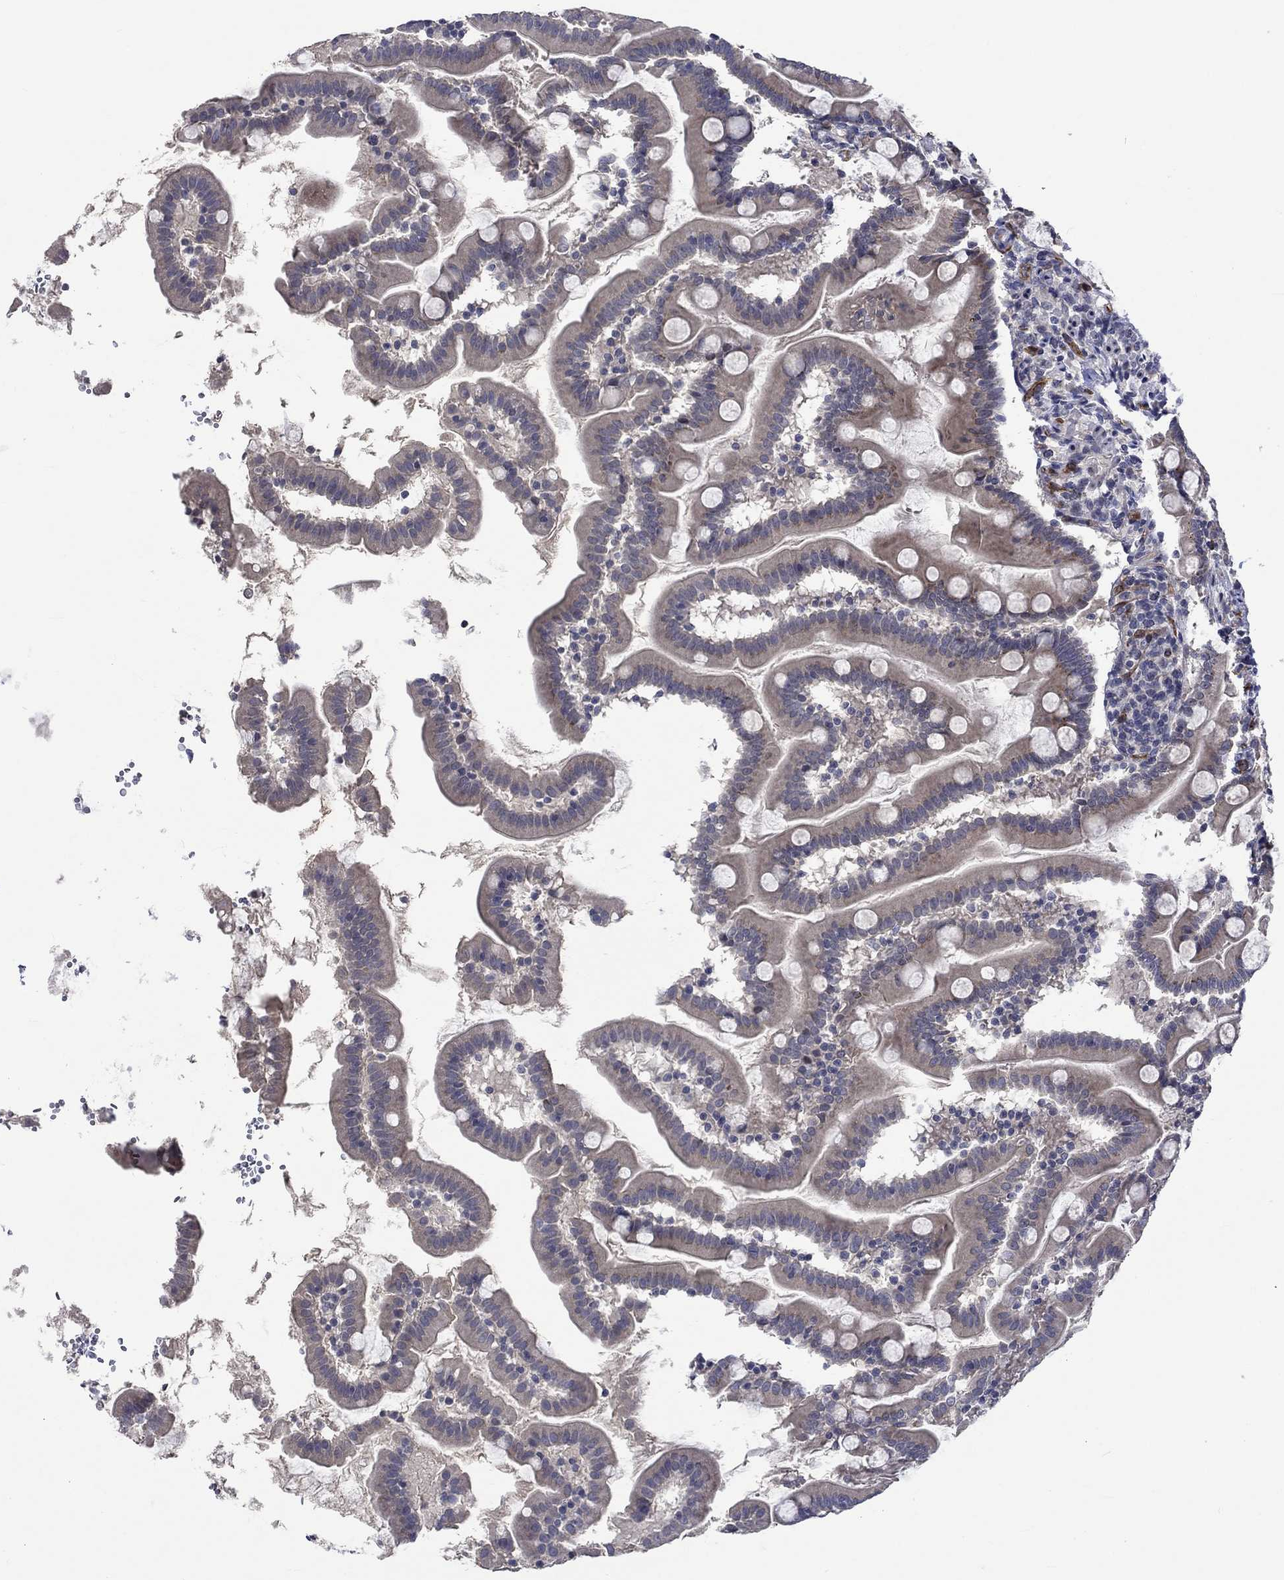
{"staining": {"intensity": "weak", "quantity": "25%-75%", "location": "cytoplasmic/membranous"}, "tissue": "small intestine", "cell_type": "Glandular cells", "image_type": "normal", "snomed": [{"axis": "morphology", "description": "Normal tissue, NOS"}, {"axis": "topography", "description": "Small intestine"}], "caption": "Glandular cells display low levels of weak cytoplasmic/membranous positivity in approximately 25%-75% of cells in normal small intestine. (DAB IHC with brightfield microscopy, high magnification).", "gene": "GJA5", "patient": {"sex": "female", "age": 44}}